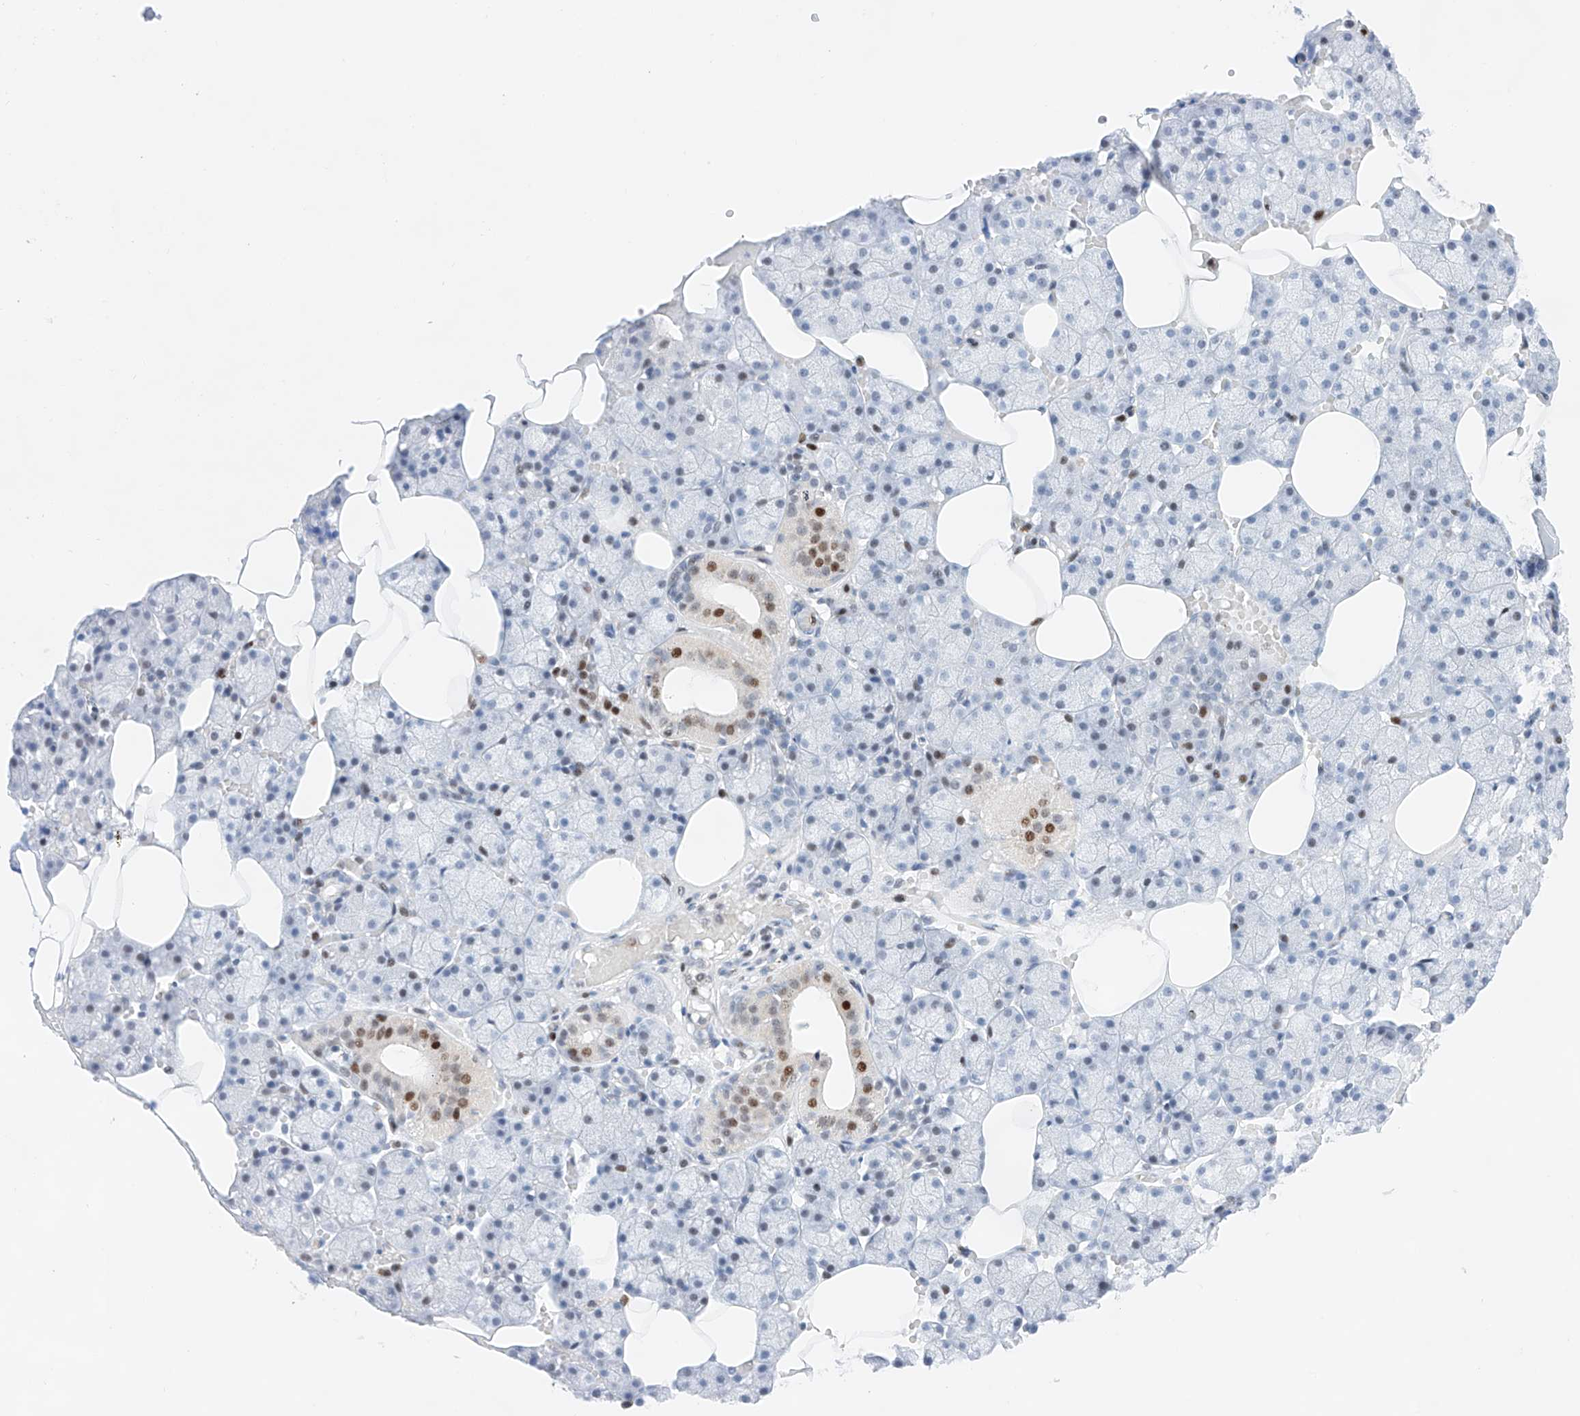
{"staining": {"intensity": "moderate", "quantity": "<25%", "location": "nuclear"}, "tissue": "salivary gland", "cell_type": "Glandular cells", "image_type": "normal", "snomed": [{"axis": "morphology", "description": "Normal tissue, NOS"}, {"axis": "topography", "description": "Salivary gland"}], "caption": "Salivary gland stained with DAB (3,3'-diaminobenzidine) immunohistochemistry displays low levels of moderate nuclear staining in about <25% of glandular cells.", "gene": "NT5C3B", "patient": {"sex": "male", "age": 62}}